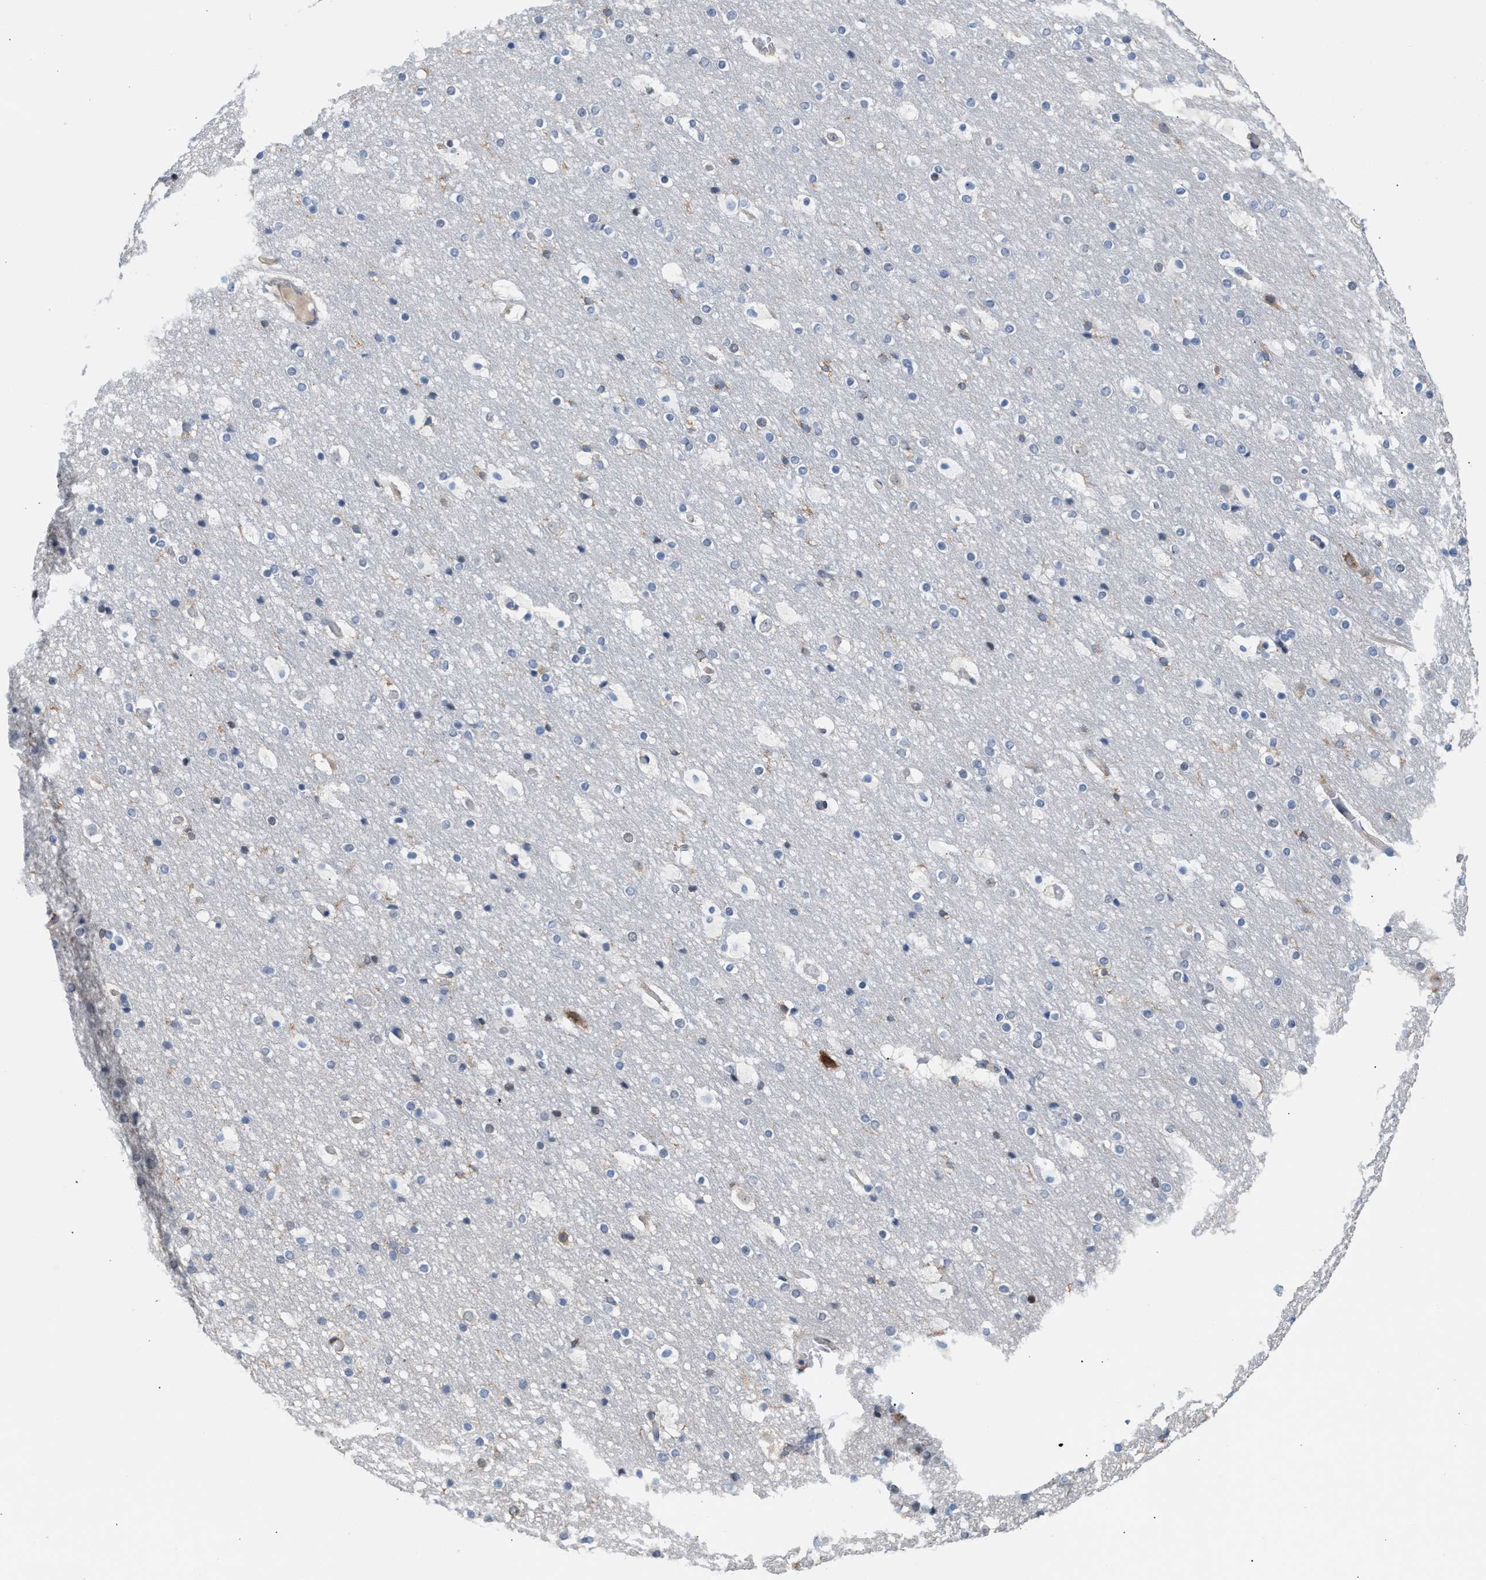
{"staining": {"intensity": "weak", "quantity": "25%-75%", "location": "cytoplasmic/membranous"}, "tissue": "cerebral cortex", "cell_type": "Endothelial cells", "image_type": "normal", "snomed": [{"axis": "morphology", "description": "Normal tissue, NOS"}, {"axis": "topography", "description": "Cerebral cortex"}], "caption": "A micrograph showing weak cytoplasmic/membranous positivity in about 25%-75% of endothelial cells in benign cerebral cortex, as visualized by brown immunohistochemical staining.", "gene": "LRCH1", "patient": {"sex": "male", "age": 57}}